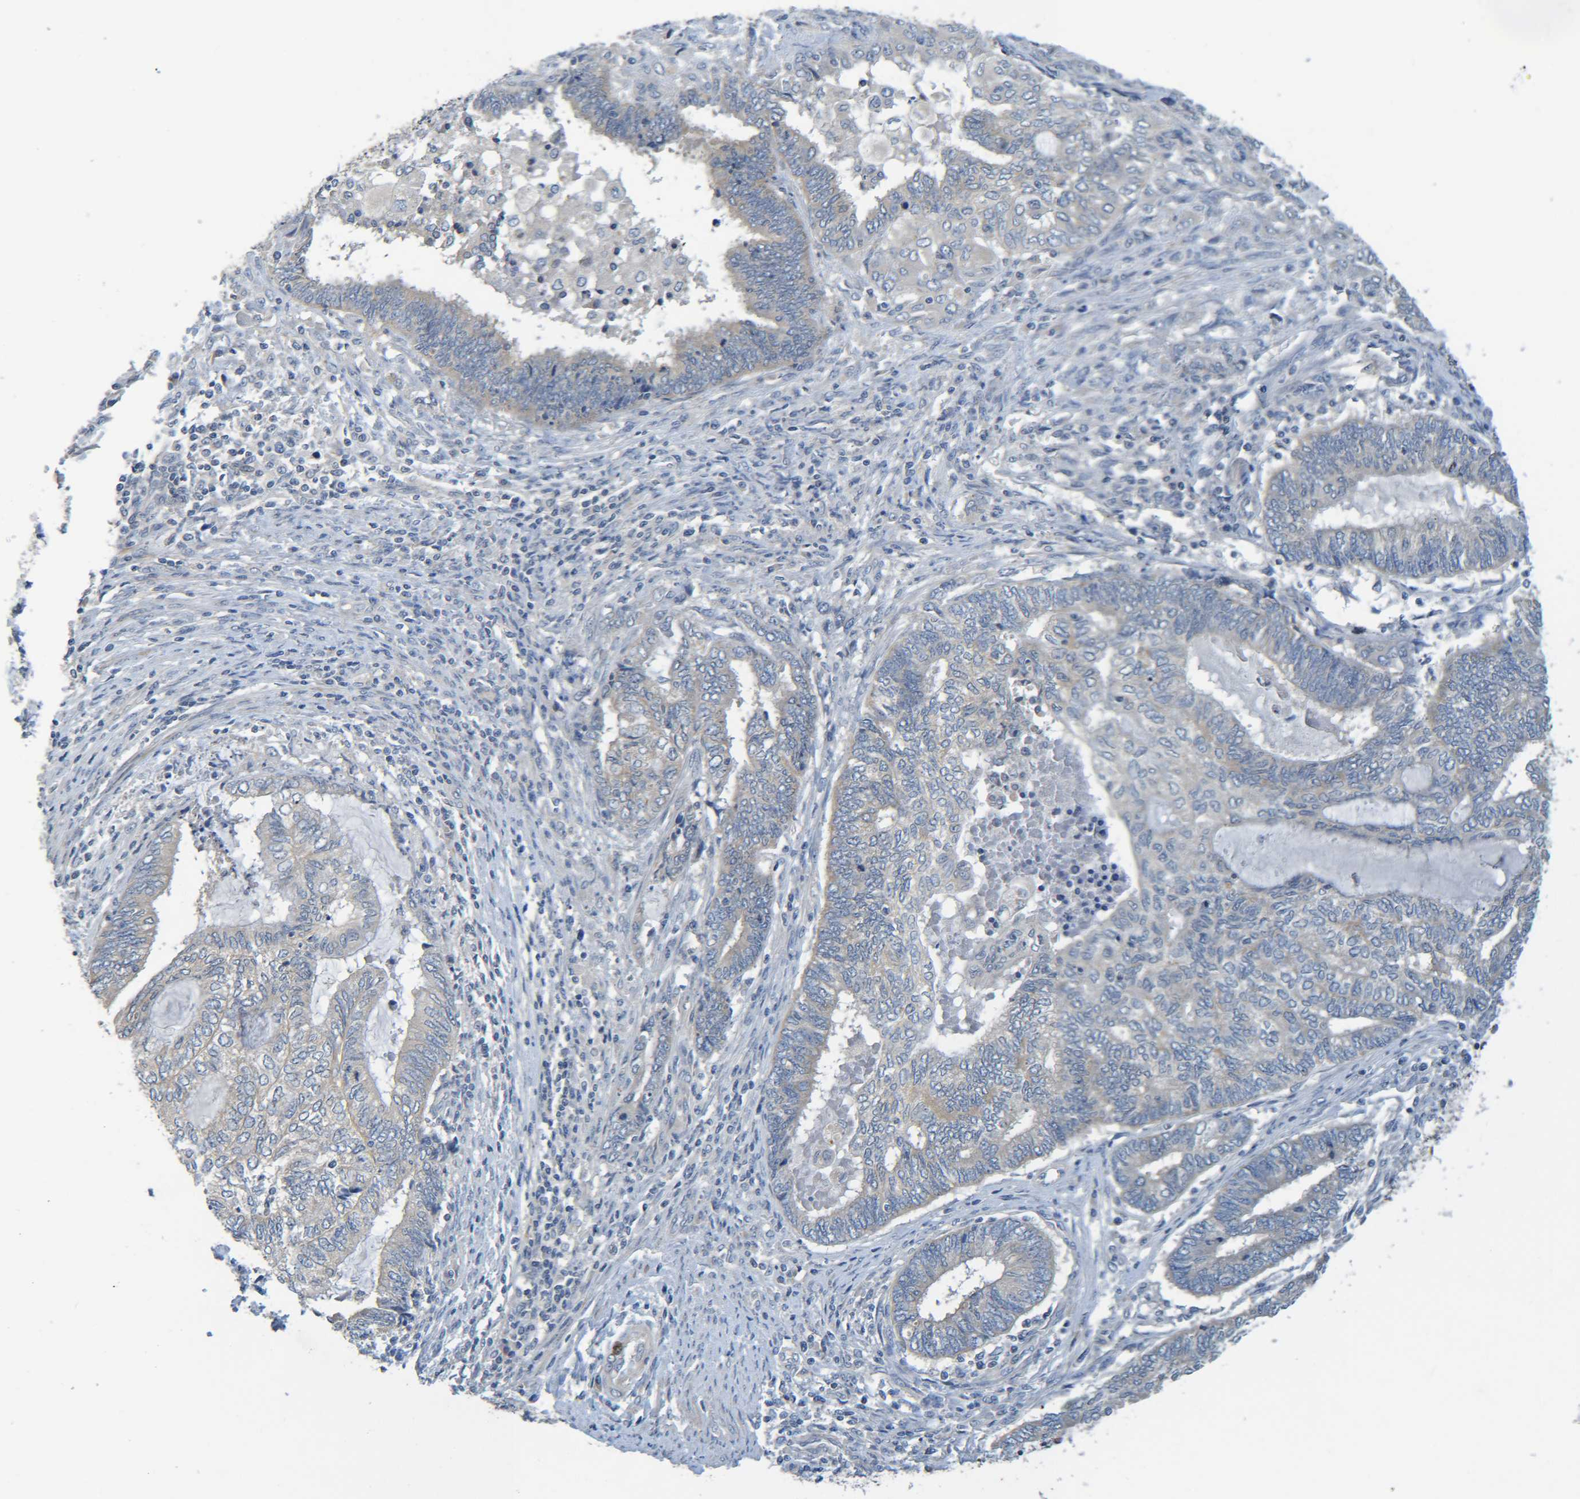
{"staining": {"intensity": "weak", "quantity": "<25%", "location": "cytoplasmic/membranous"}, "tissue": "endometrial cancer", "cell_type": "Tumor cells", "image_type": "cancer", "snomed": [{"axis": "morphology", "description": "Adenocarcinoma, NOS"}, {"axis": "topography", "description": "Uterus"}, {"axis": "topography", "description": "Endometrium"}], "caption": "Image shows no protein positivity in tumor cells of endometrial adenocarcinoma tissue.", "gene": "CYP4F2", "patient": {"sex": "female", "age": 70}}